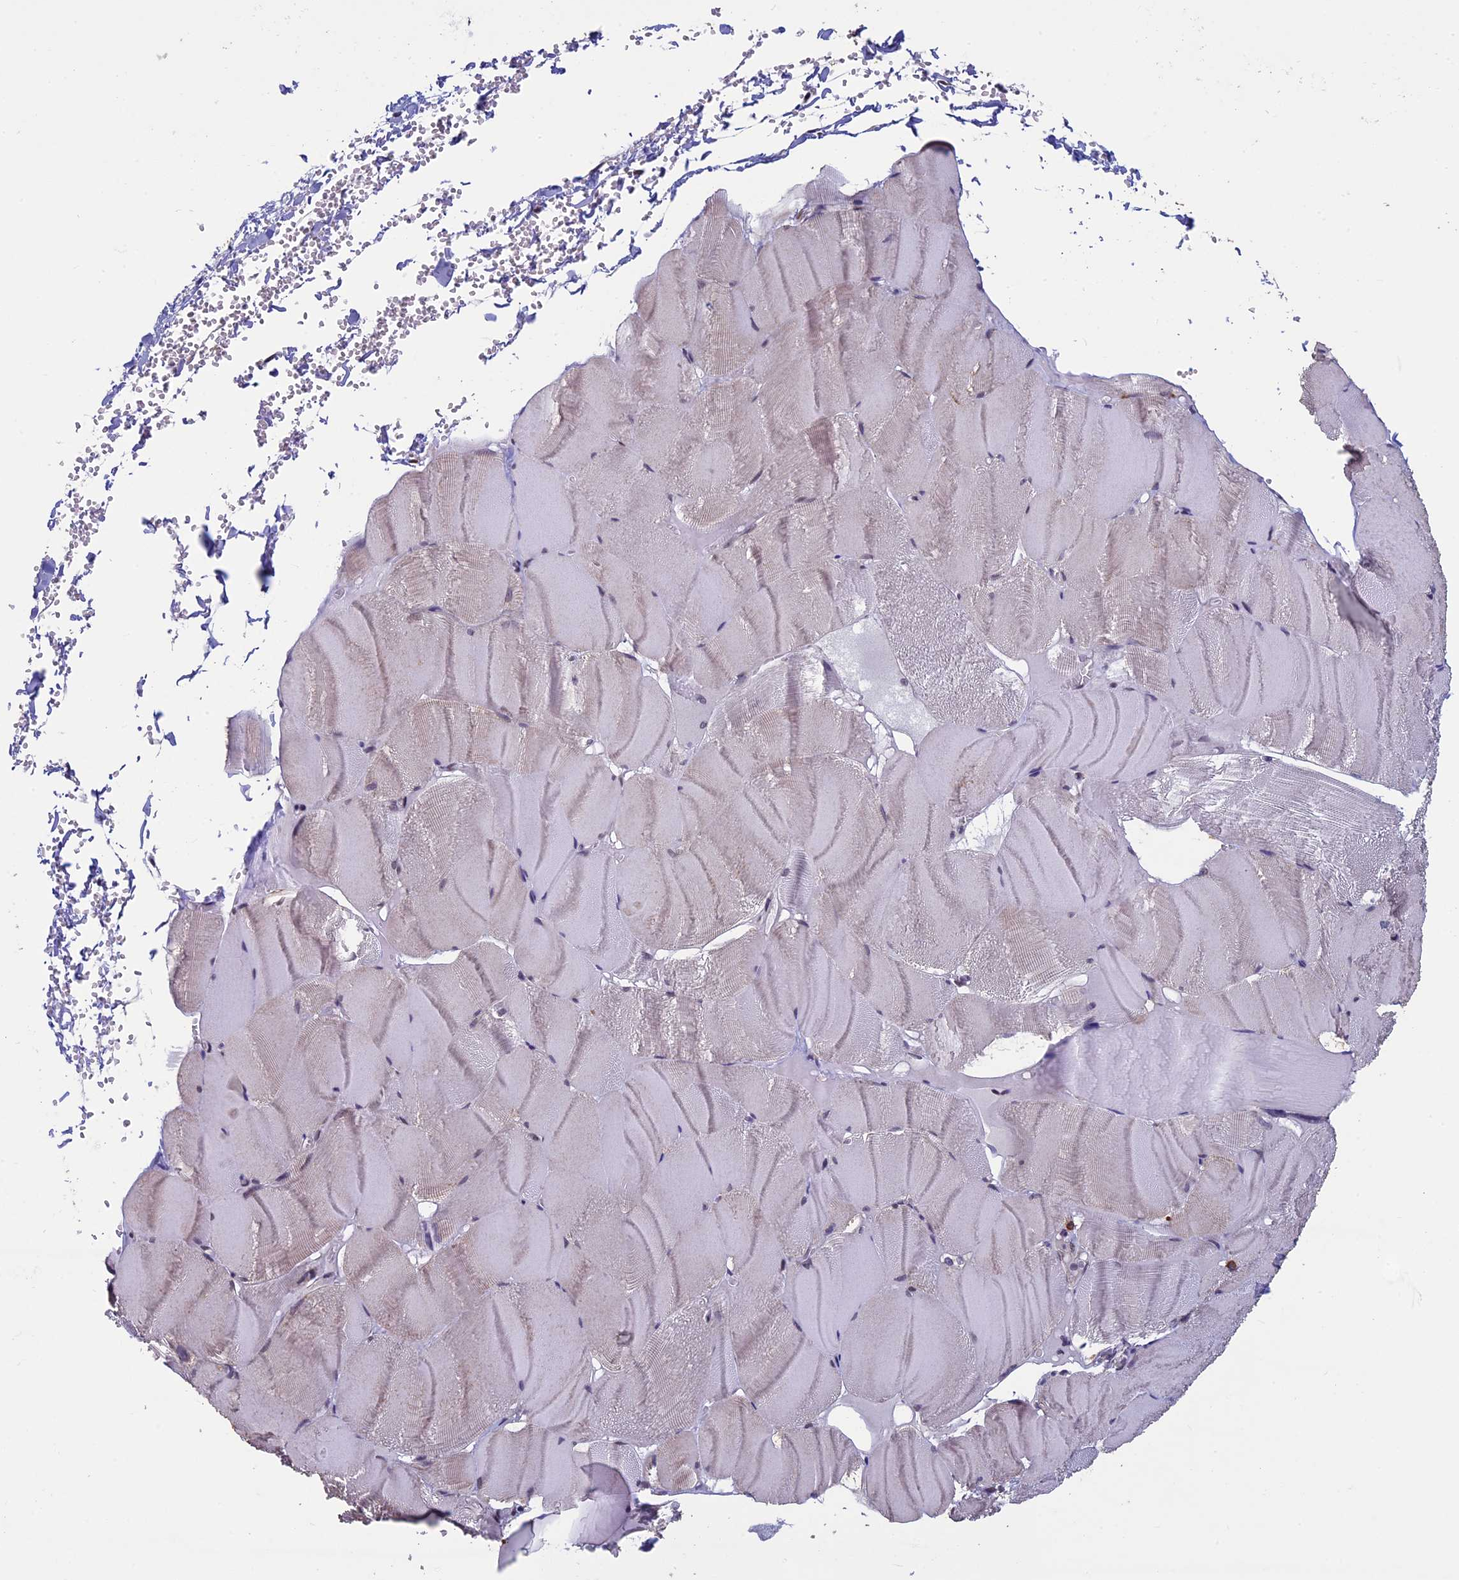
{"staining": {"intensity": "weak", "quantity": "25%-75%", "location": "cytoplasmic/membranous"}, "tissue": "skeletal muscle", "cell_type": "Myocytes", "image_type": "normal", "snomed": [{"axis": "morphology", "description": "Normal tissue, NOS"}, {"axis": "morphology", "description": "Basal cell carcinoma"}, {"axis": "topography", "description": "Skeletal muscle"}], "caption": "About 25%-75% of myocytes in benign human skeletal muscle display weak cytoplasmic/membranous protein staining as visualized by brown immunohistochemical staining.", "gene": "RNF40", "patient": {"sex": "female", "age": 64}}